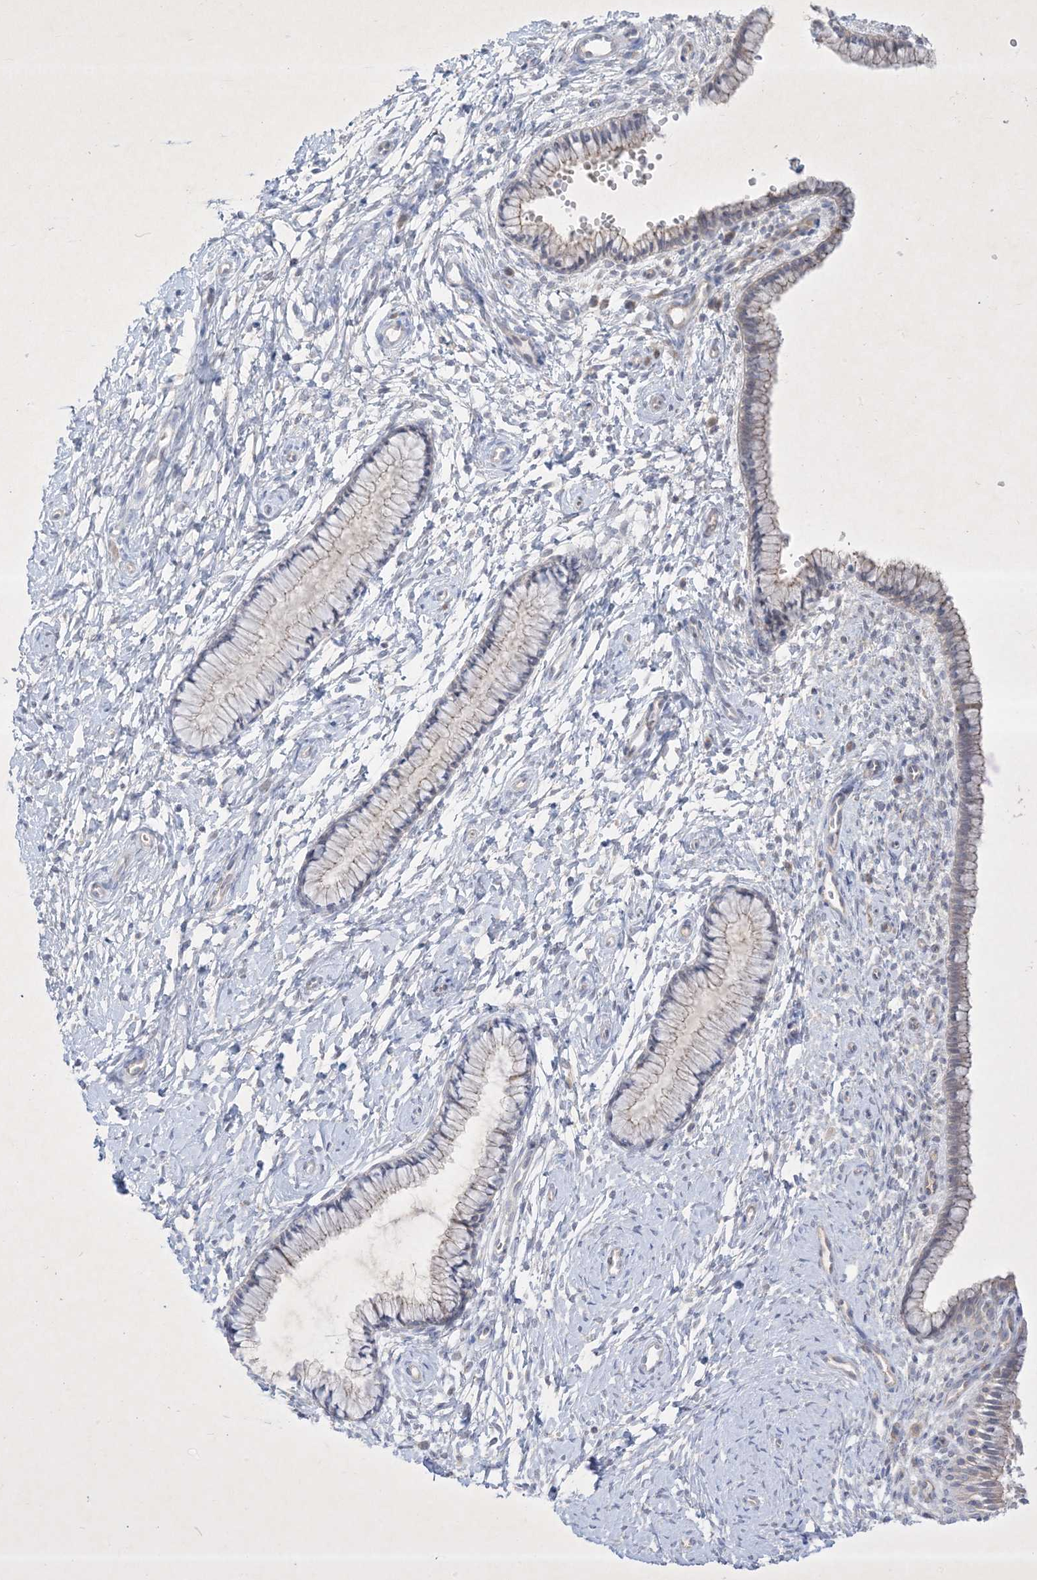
{"staining": {"intensity": "weak", "quantity": "<25%", "location": "cytoplasmic/membranous"}, "tissue": "cervix", "cell_type": "Glandular cells", "image_type": "normal", "snomed": [{"axis": "morphology", "description": "Normal tissue, NOS"}, {"axis": "topography", "description": "Cervix"}], "caption": "High magnification brightfield microscopy of unremarkable cervix stained with DAB (brown) and counterstained with hematoxylin (blue): glandular cells show no significant expression. Nuclei are stained in blue.", "gene": "PLEKHA3", "patient": {"sex": "female", "age": 33}}